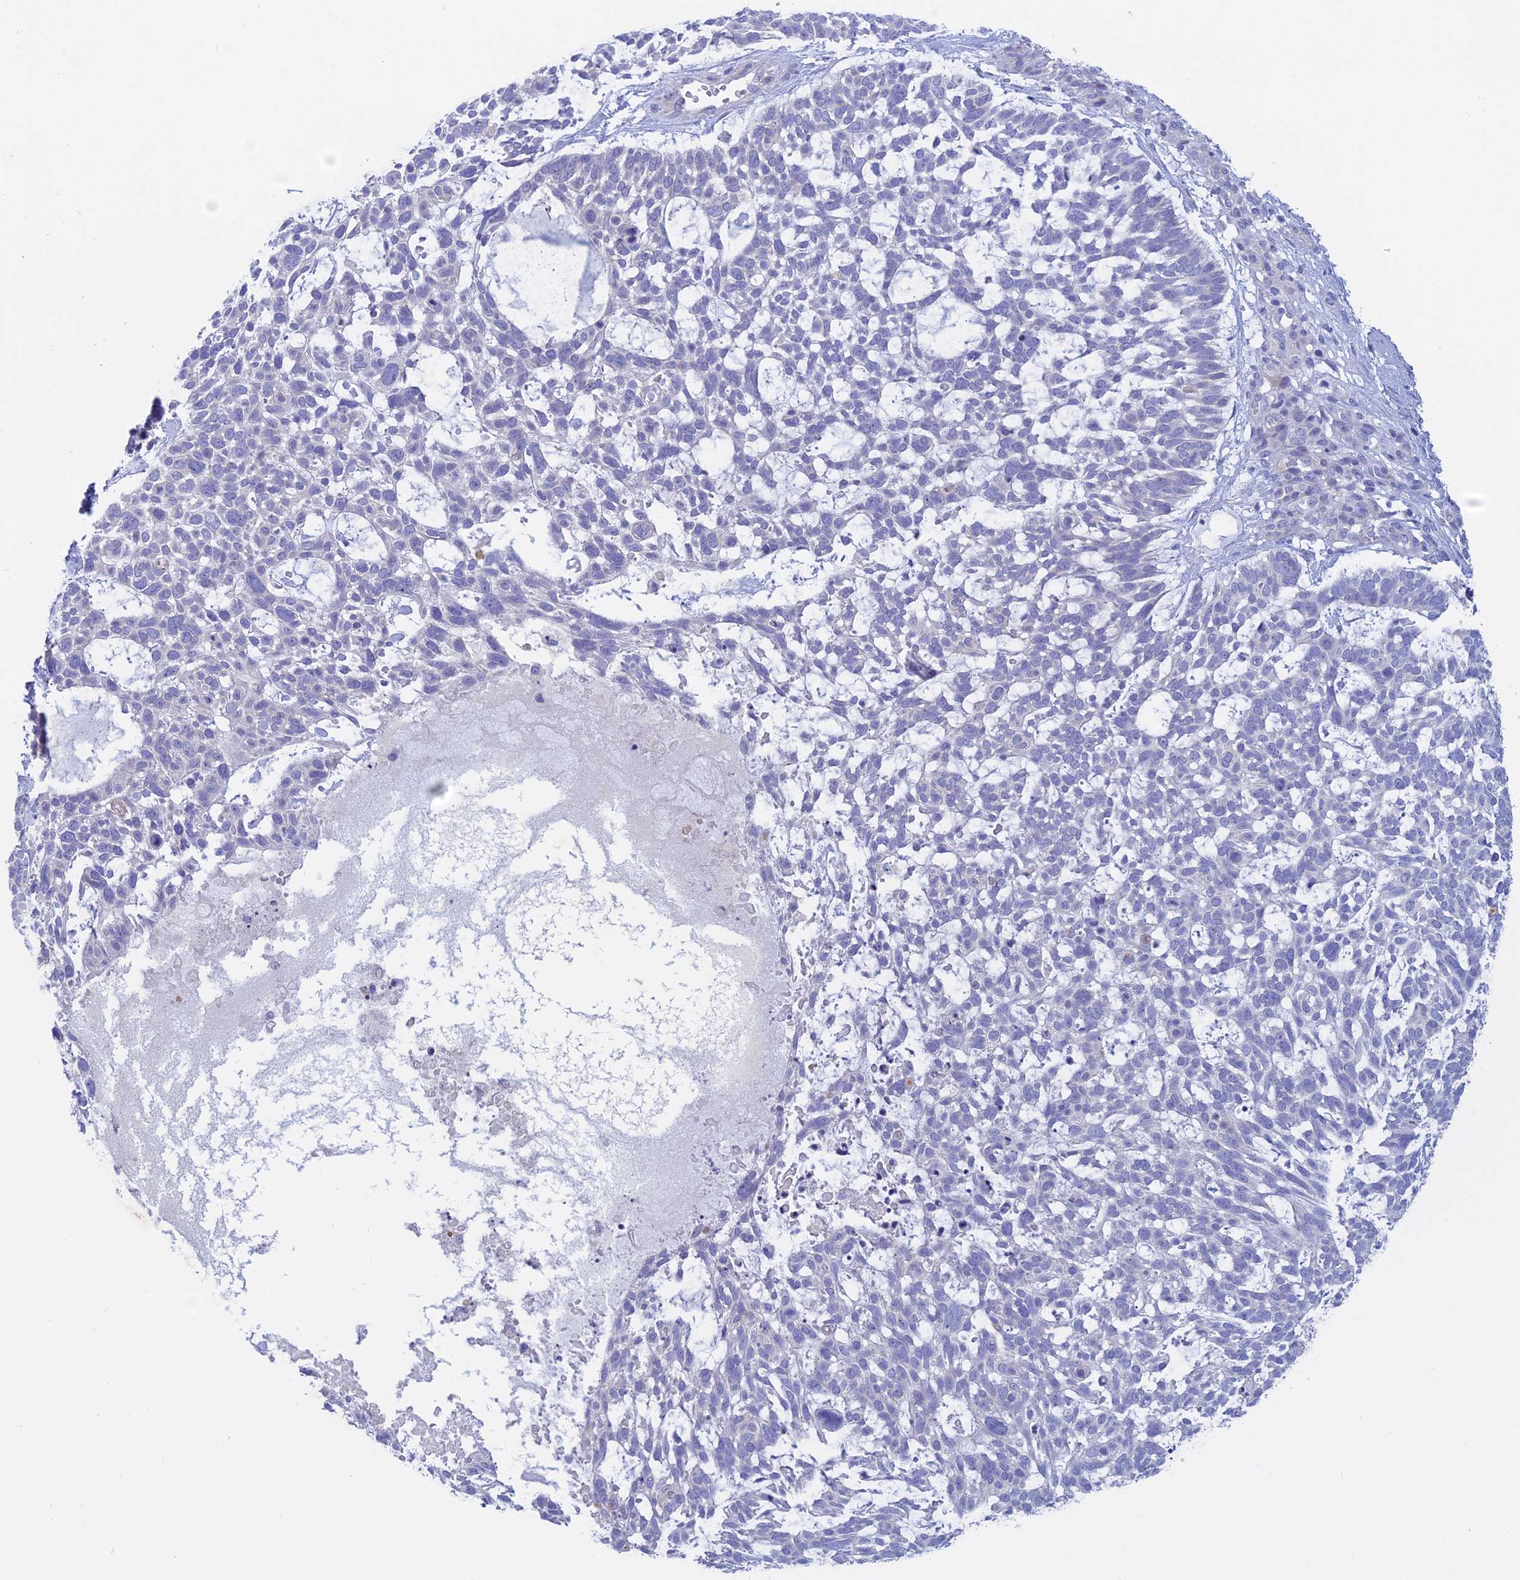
{"staining": {"intensity": "negative", "quantity": "none", "location": "none"}, "tissue": "skin cancer", "cell_type": "Tumor cells", "image_type": "cancer", "snomed": [{"axis": "morphology", "description": "Basal cell carcinoma"}, {"axis": "topography", "description": "Skin"}], "caption": "This is an immunohistochemistry (IHC) micrograph of human skin cancer. There is no positivity in tumor cells.", "gene": "BTBD19", "patient": {"sex": "male", "age": 88}}